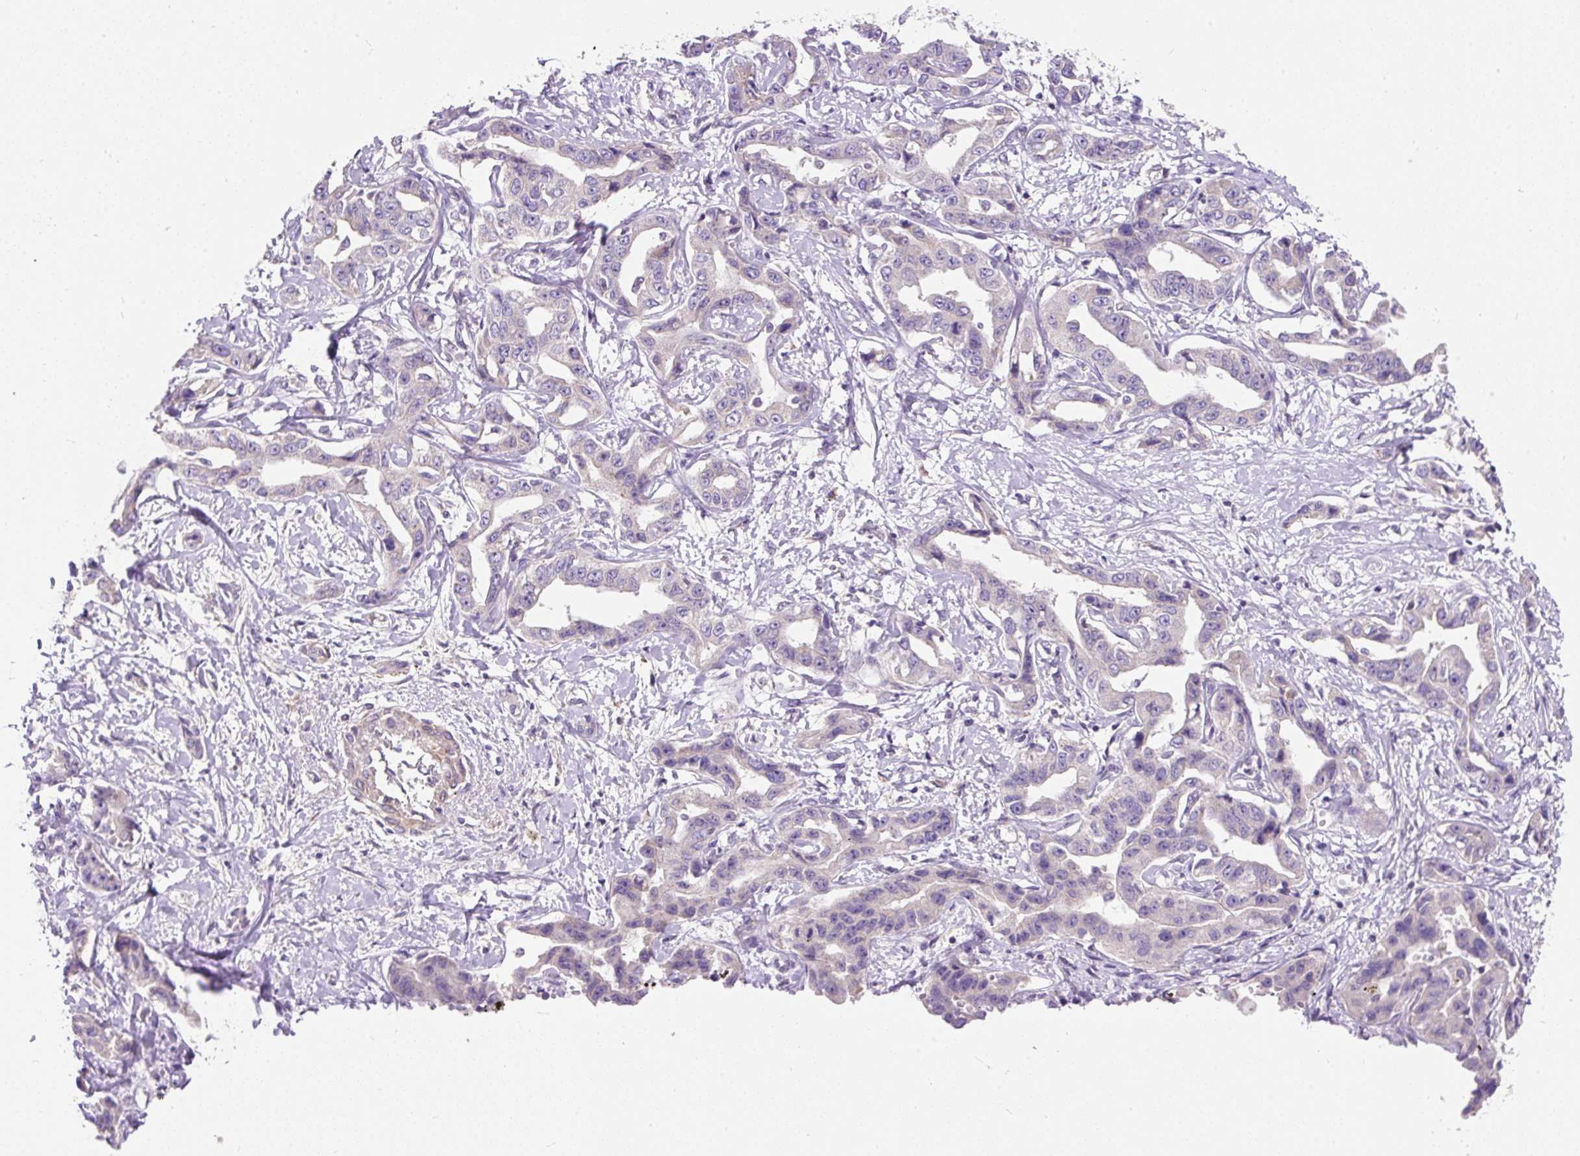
{"staining": {"intensity": "negative", "quantity": "none", "location": "none"}, "tissue": "liver cancer", "cell_type": "Tumor cells", "image_type": "cancer", "snomed": [{"axis": "morphology", "description": "Cholangiocarcinoma"}, {"axis": "topography", "description": "Liver"}], "caption": "This is a image of immunohistochemistry staining of liver cancer (cholangiocarcinoma), which shows no staining in tumor cells.", "gene": "SUSD5", "patient": {"sex": "male", "age": 59}}